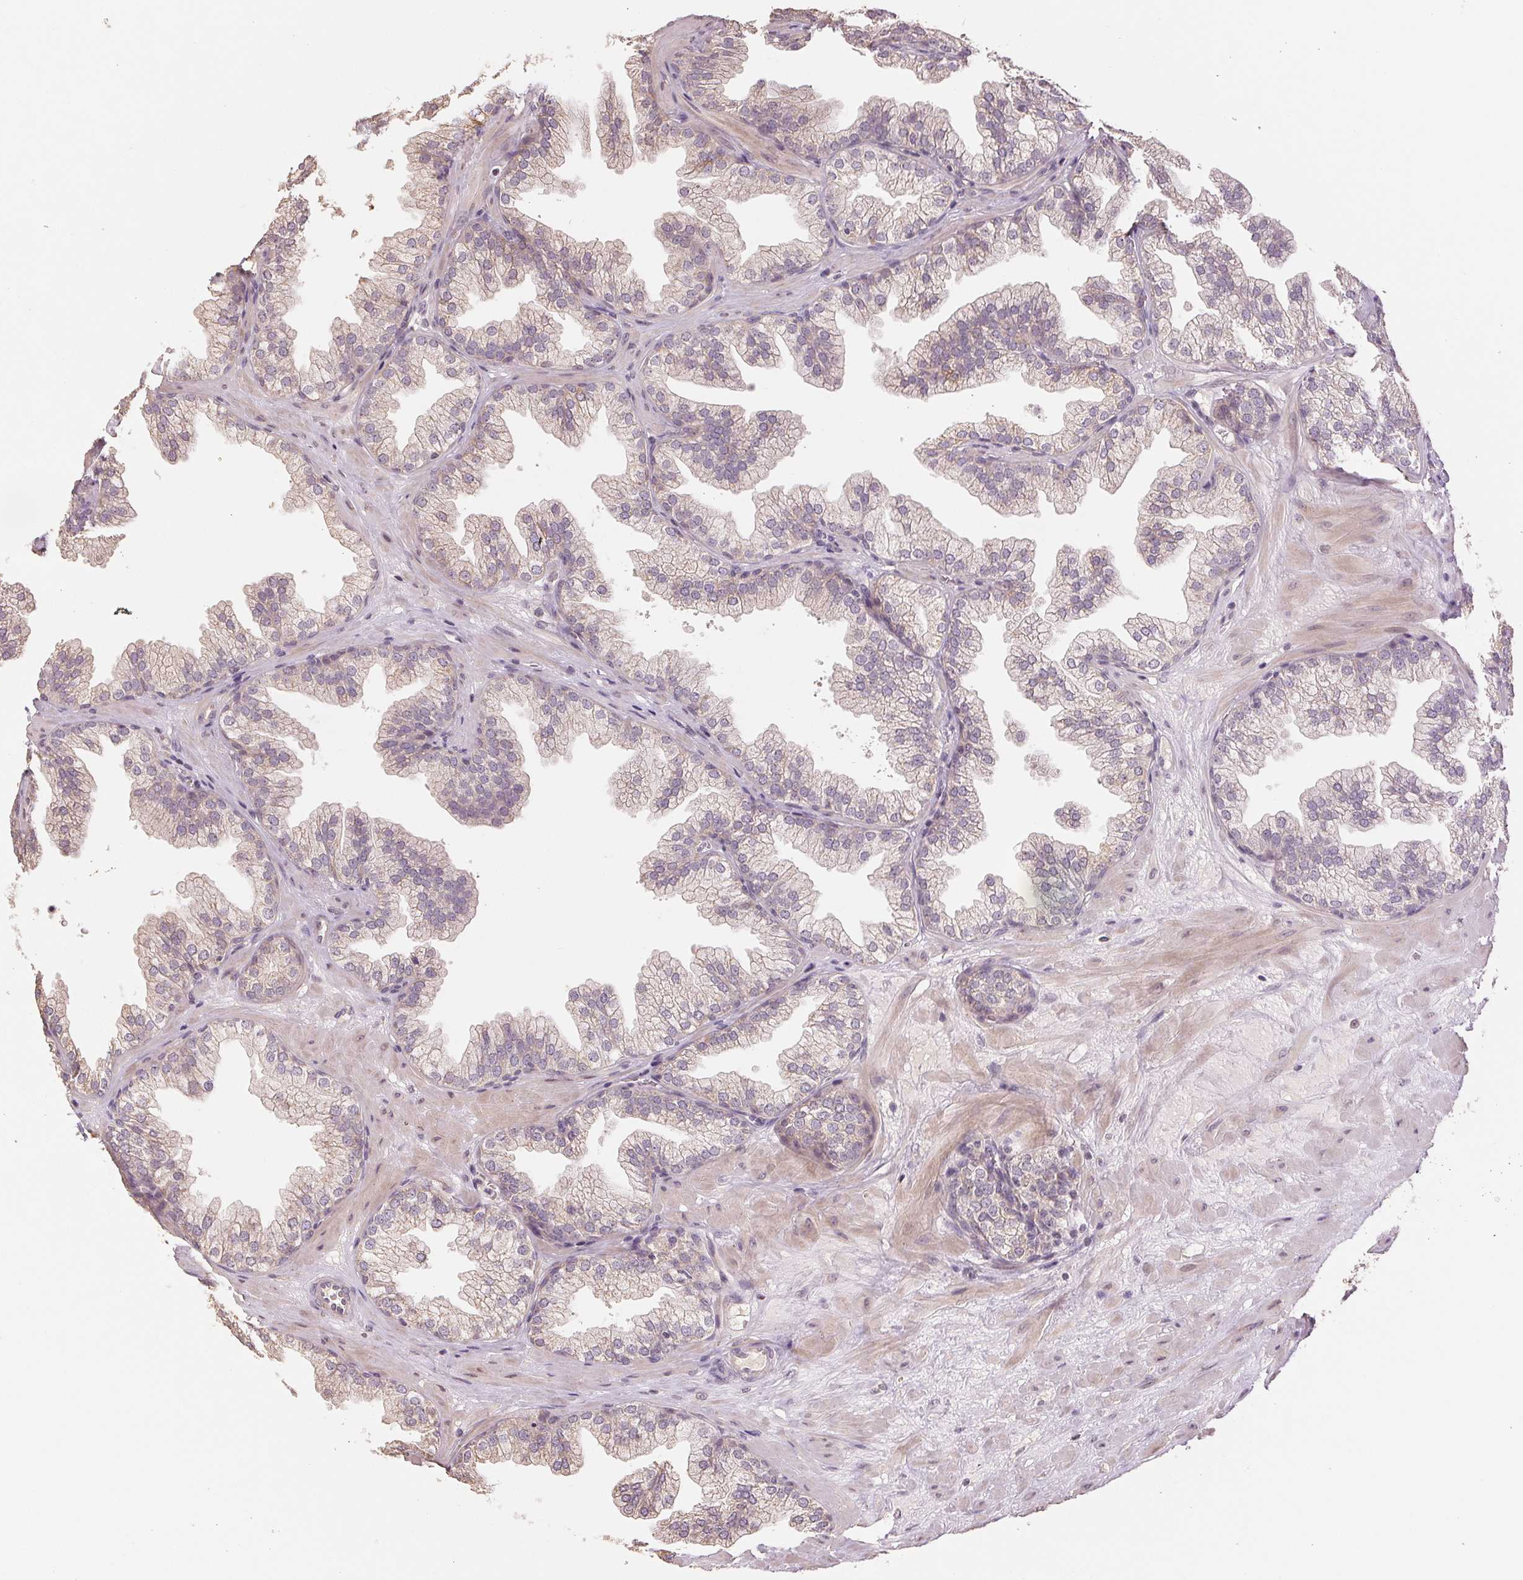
{"staining": {"intensity": "weak", "quantity": "25%-75%", "location": "cytoplasmic/membranous"}, "tissue": "prostate", "cell_type": "Glandular cells", "image_type": "normal", "snomed": [{"axis": "morphology", "description": "Normal tissue, NOS"}, {"axis": "topography", "description": "Prostate"}], "caption": "An IHC image of benign tissue is shown. Protein staining in brown shows weak cytoplasmic/membranous positivity in prostate within glandular cells. Using DAB (brown) and hematoxylin (blue) stains, captured at high magnification using brightfield microscopy.", "gene": "COX14", "patient": {"sex": "male", "age": 37}}